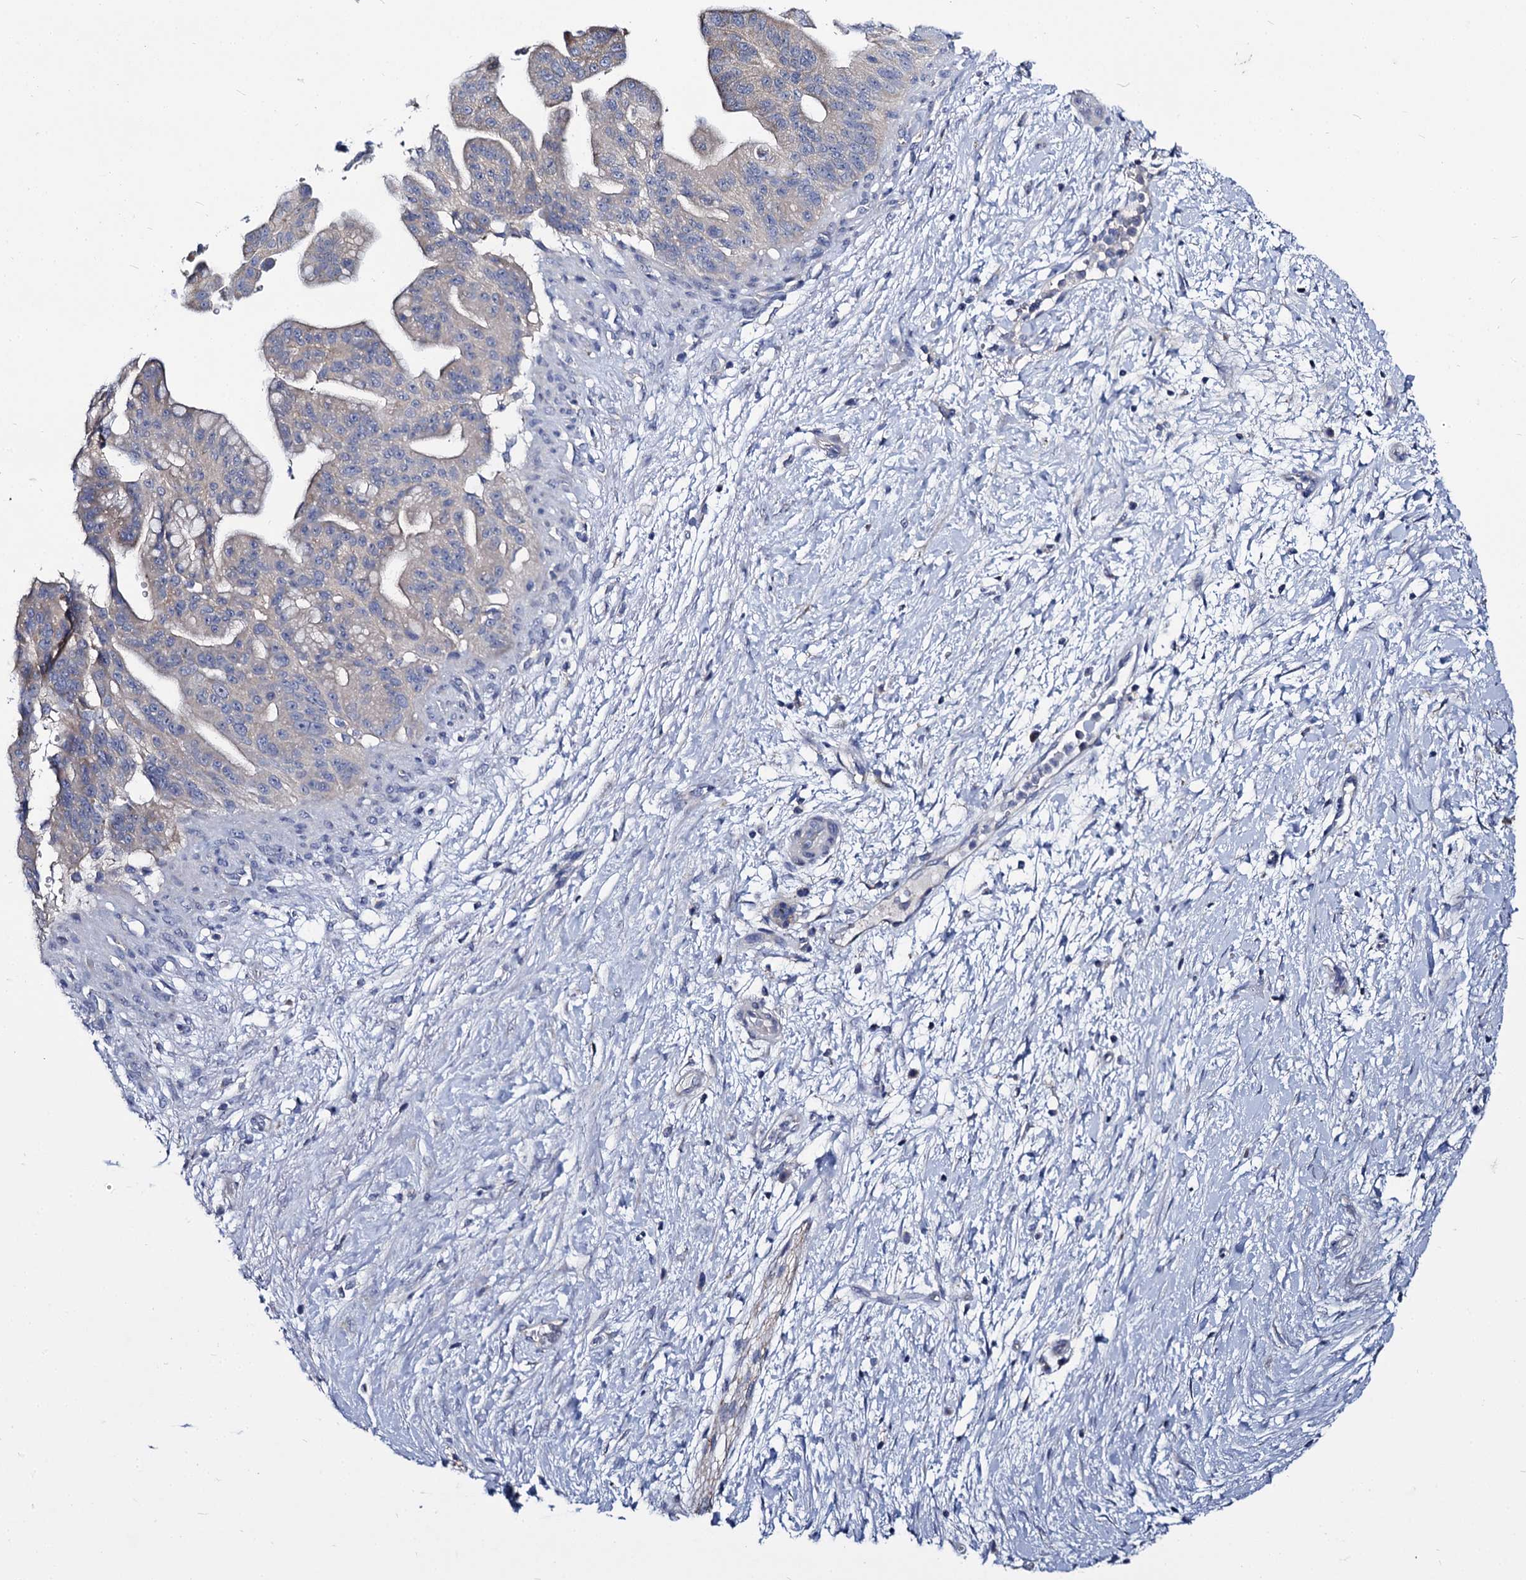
{"staining": {"intensity": "negative", "quantity": "none", "location": "none"}, "tissue": "pancreatic cancer", "cell_type": "Tumor cells", "image_type": "cancer", "snomed": [{"axis": "morphology", "description": "Adenocarcinoma, NOS"}, {"axis": "topography", "description": "Pancreas"}], "caption": "High power microscopy image of an immunohistochemistry (IHC) photomicrograph of adenocarcinoma (pancreatic), revealing no significant positivity in tumor cells. (DAB (3,3'-diaminobenzidine) IHC with hematoxylin counter stain).", "gene": "PANX2", "patient": {"sex": "male", "age": 68}}